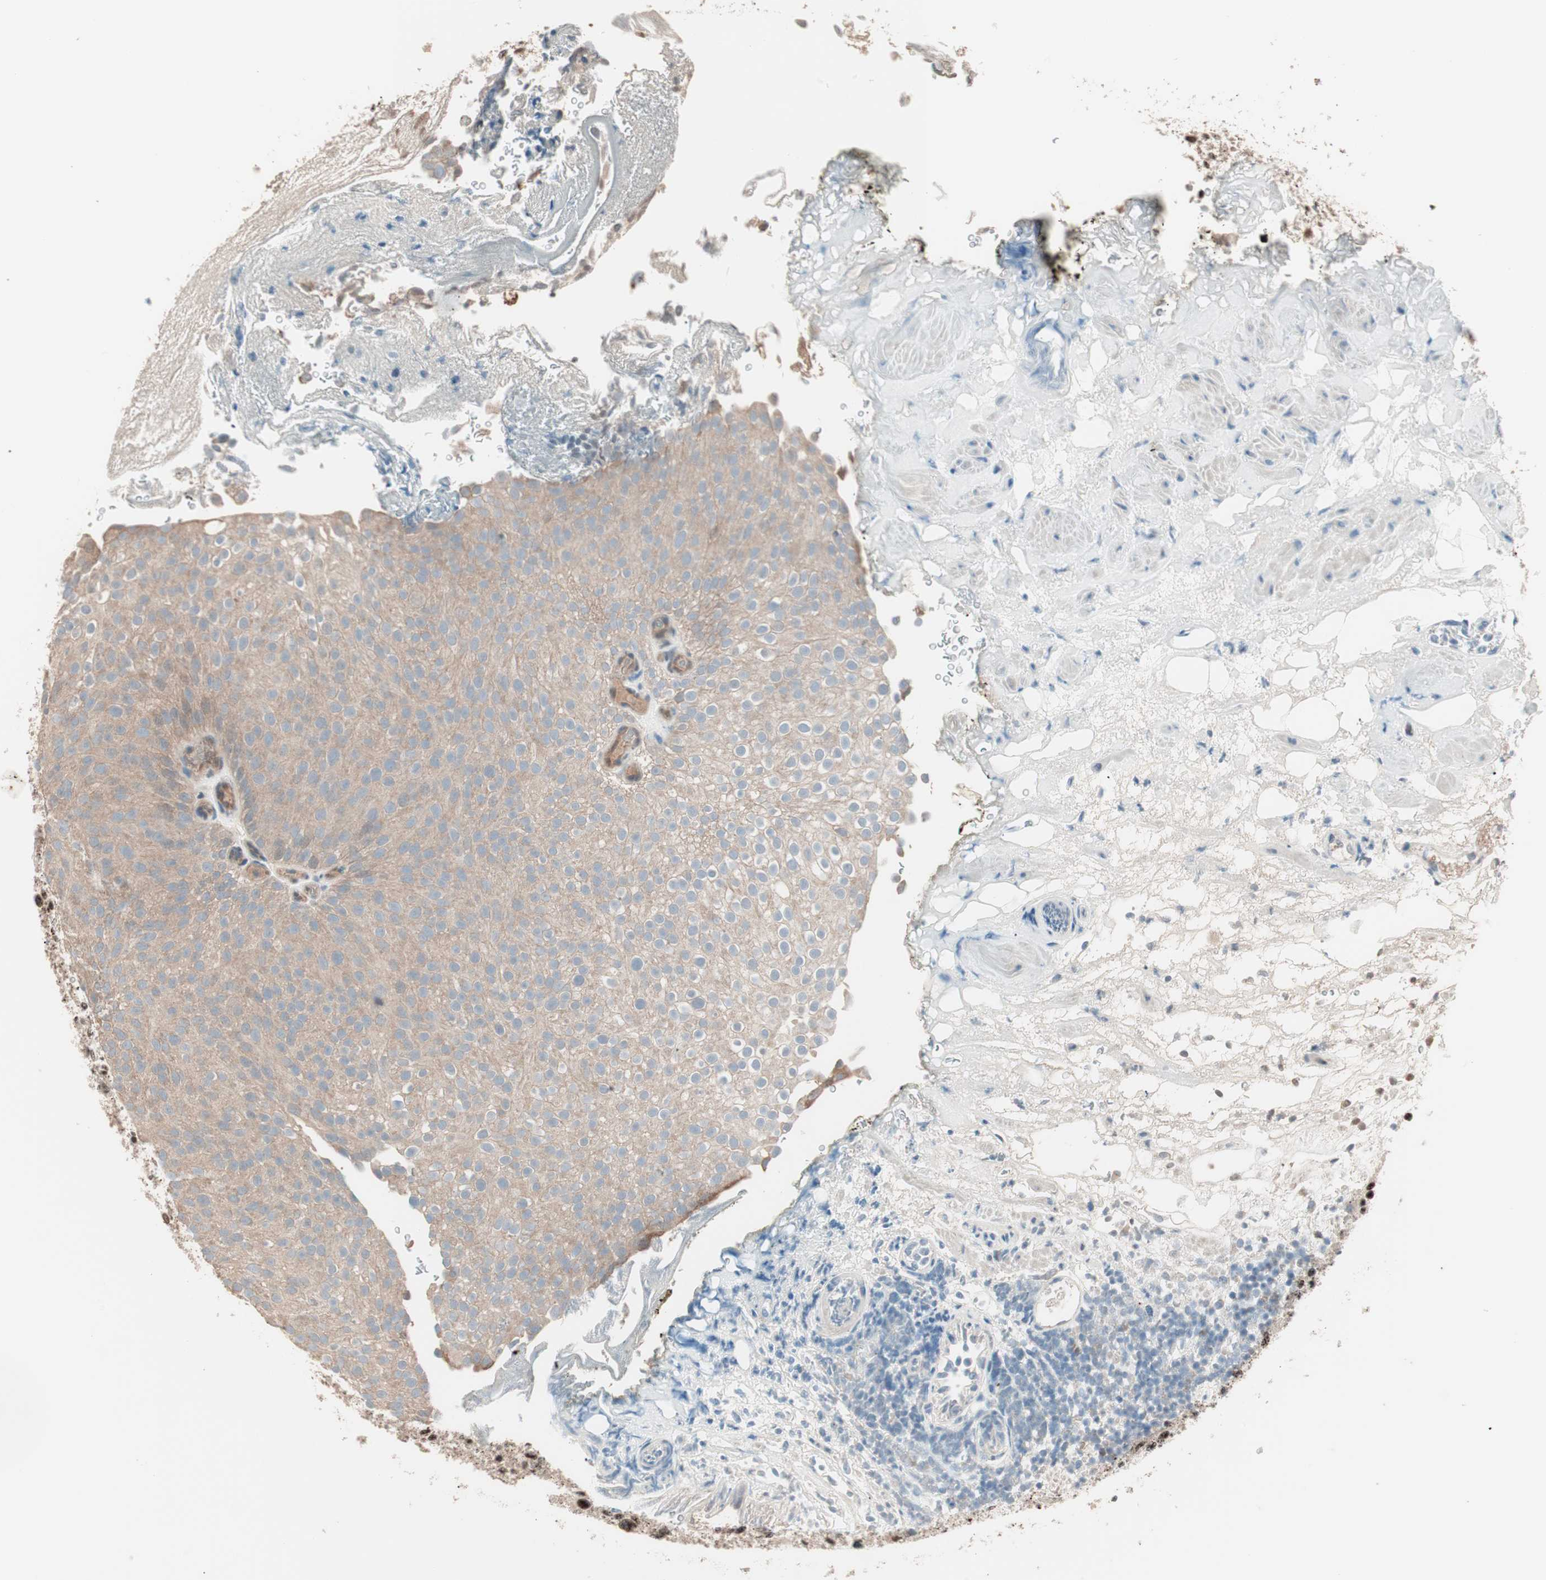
{"staining": {"intensity": "moderate", "quantity": ">75%", "location": "nuclear"}, "tissue": "urothelial cancer", "cell_type": "Tumor cells", "image_type": "cancer", "snomed": [{"axis": "morphology", "description": "Urothelial carcinoma, Low grade"}, {"axis": "topography", "description": "Urinary bladder"}], "caption": "Moderate nuclear protein expression is identified in about >75% of tumor cells in urothelial cancer. (DAB IHC, brown staining for protein, blue staining for nuclei).", "gene": "NR5A2", "patient": {"sex": "male", "age": 78}}